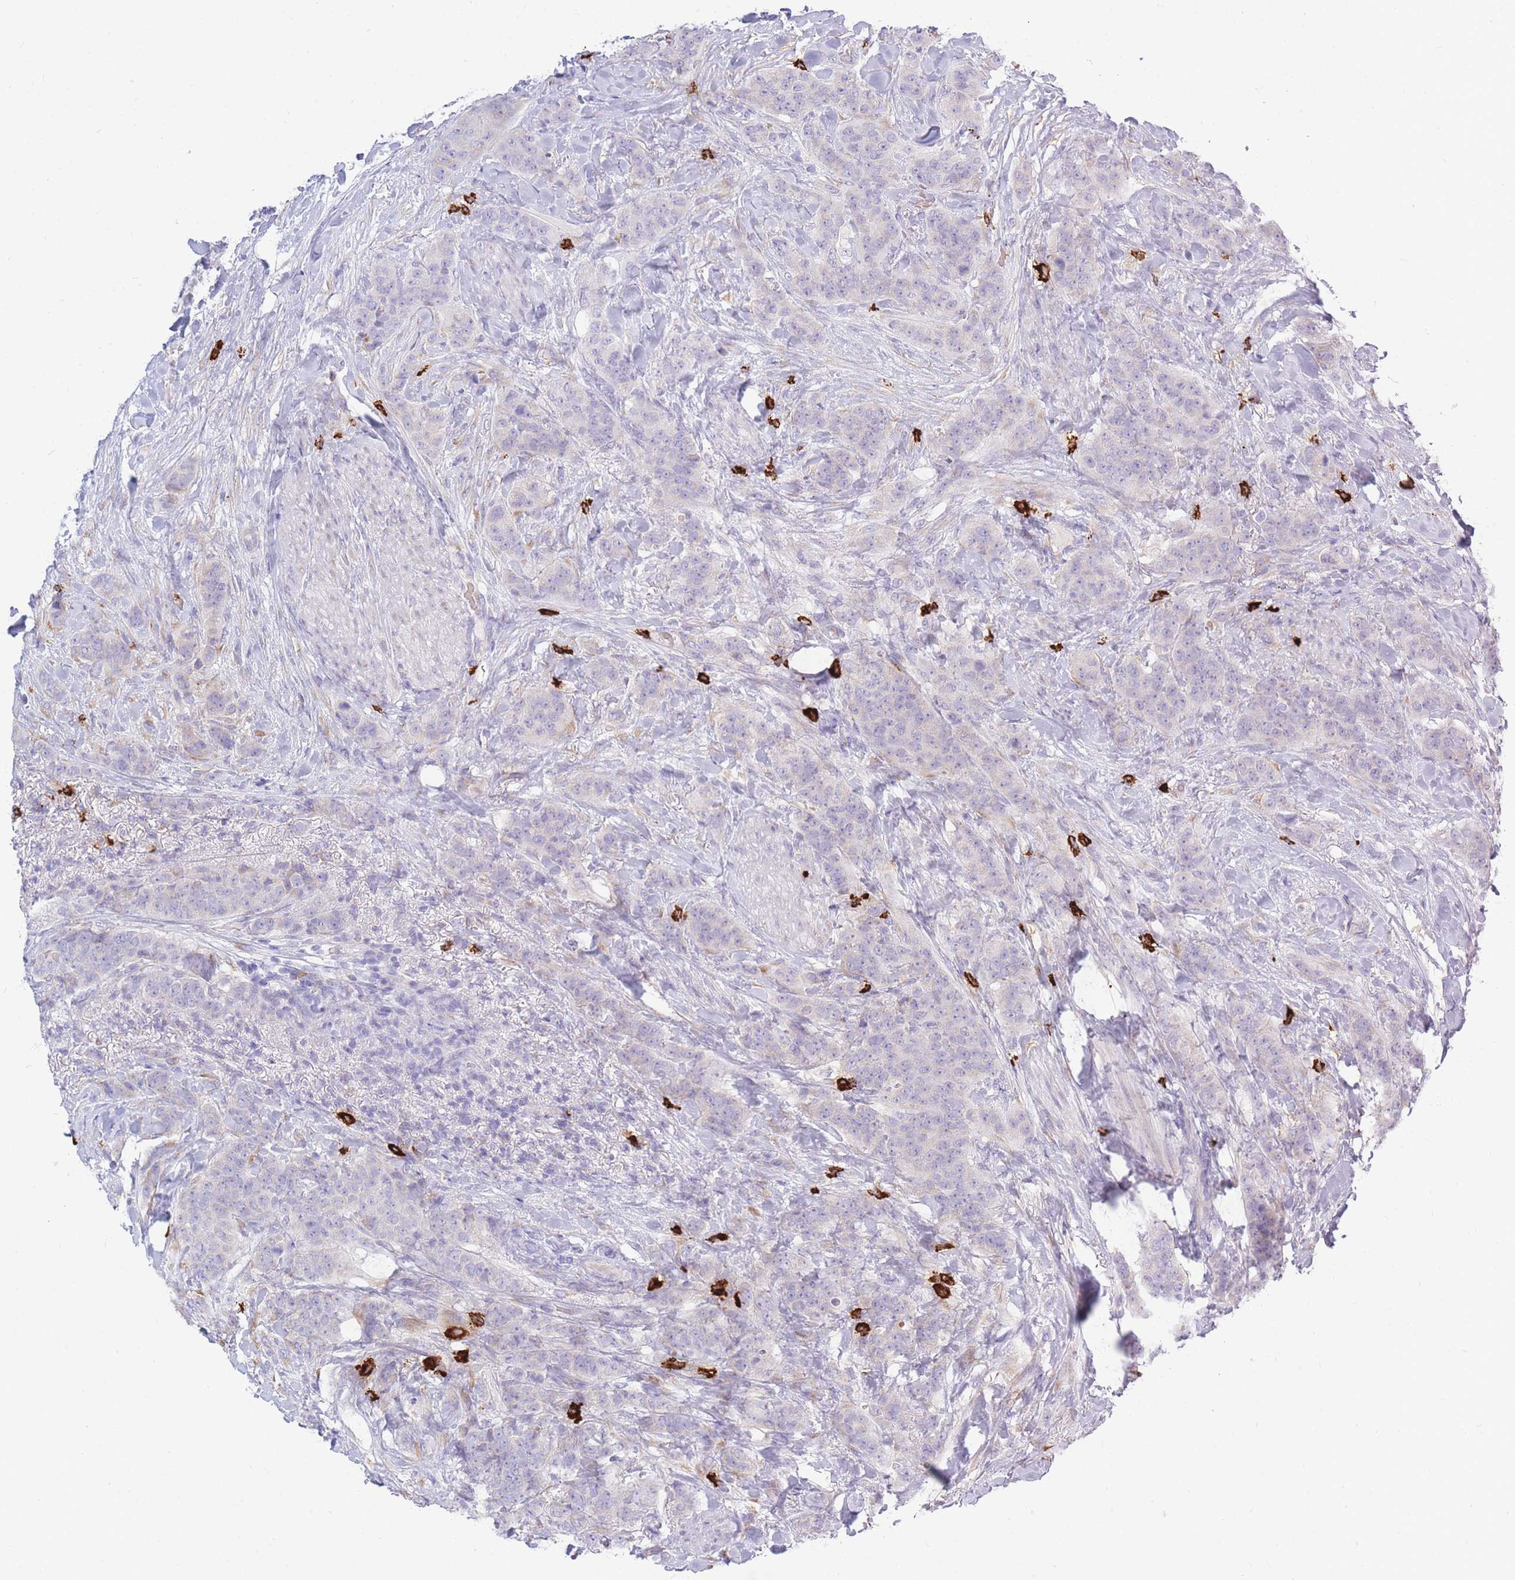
{"staining": {"intensity": "negative", "quantity": "none", "location": "none"}, "tissue": "breast cancer", "cell_type": "Tumor cells", "image_type": "cancer", "snomed": [{"axis": "morphology", "description": "Duct carcinoma"}, {"axis": "topography", "description": "Breast"}], "caption": "Immunohistochemical staining of human invasive ductal carcinoma (breast) displays no significant positivity in tumor cells.", "gene": "TPSD1", "patient": {"sex": "female", "age": 40}}